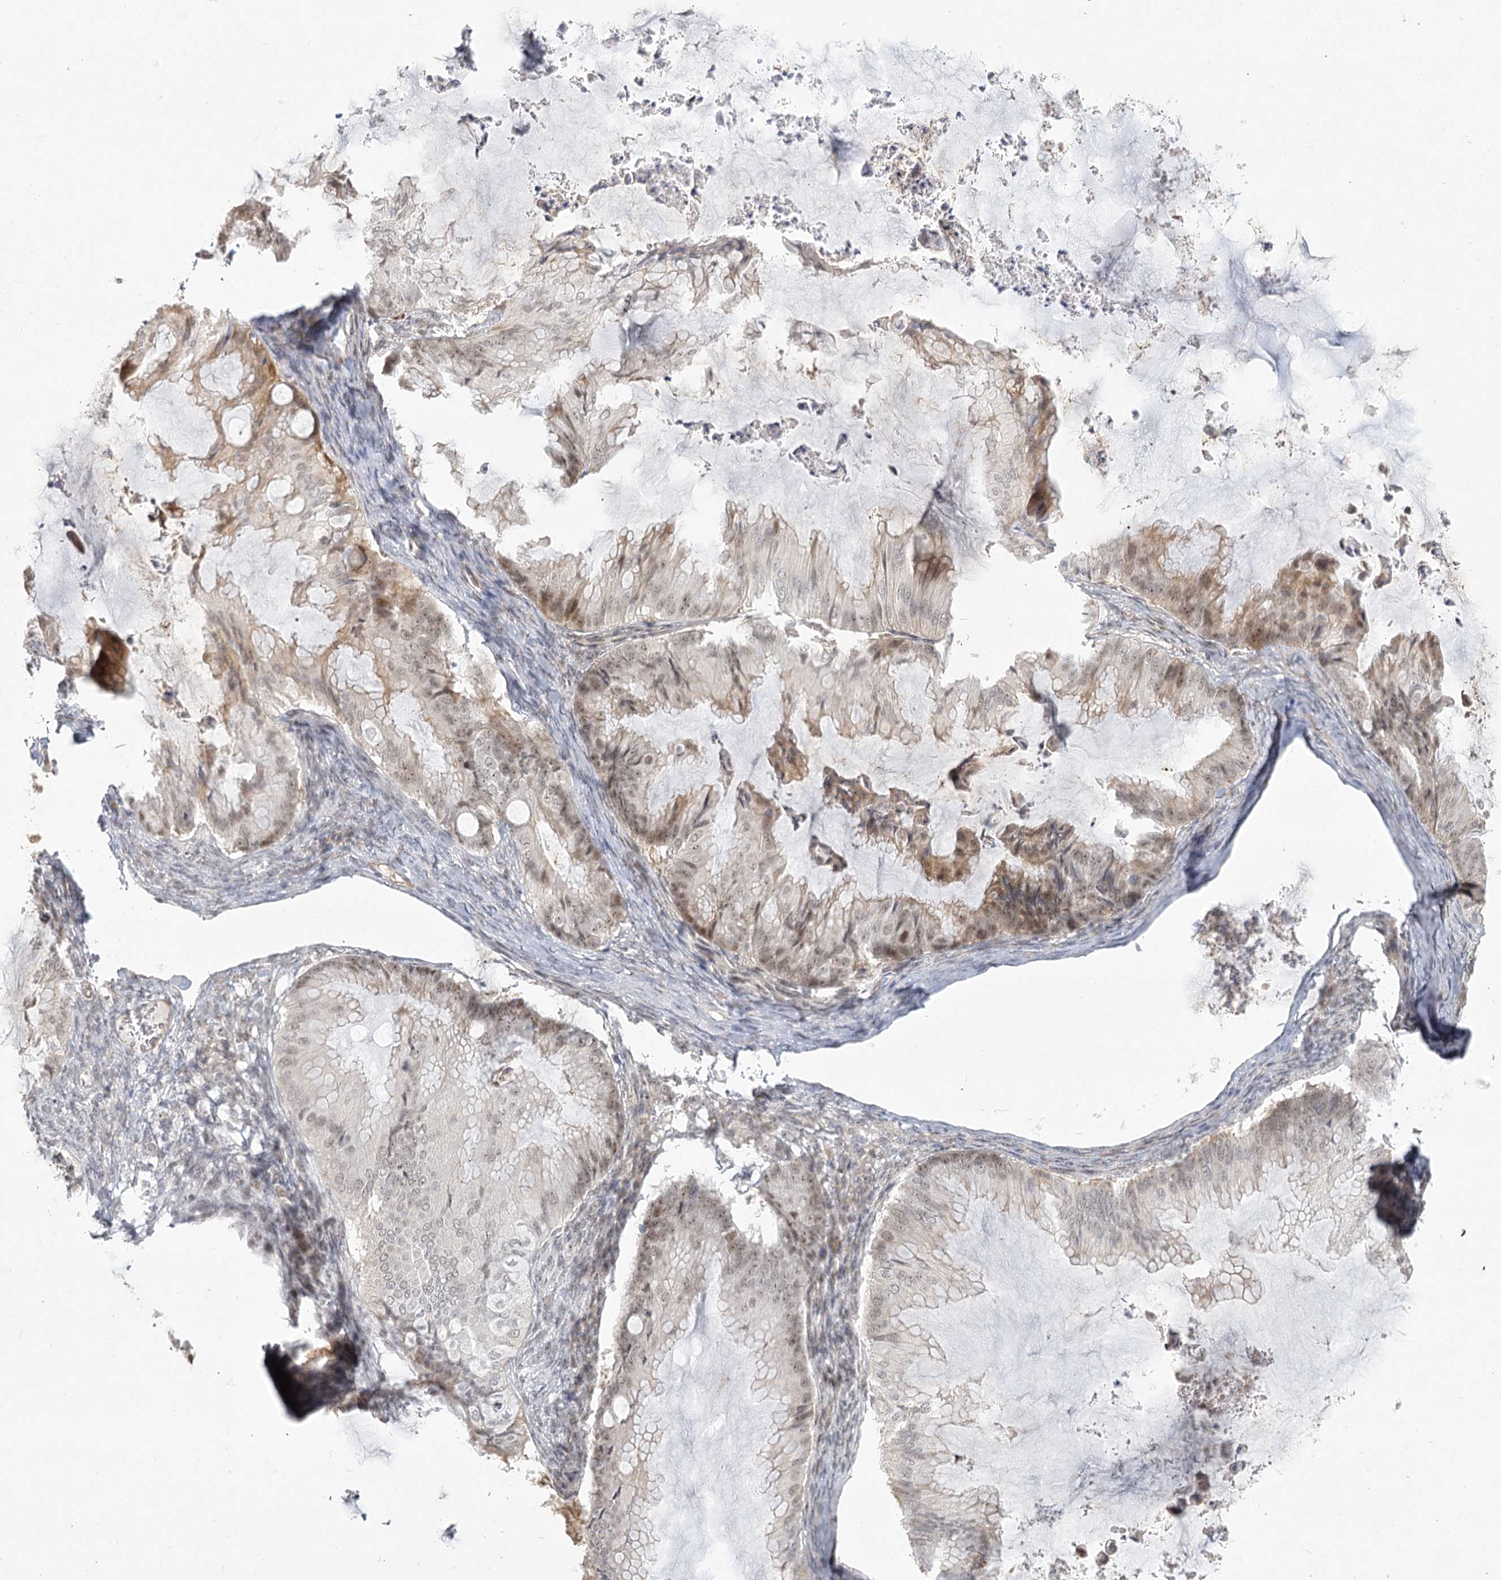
{"staining": {"intensity": "weak", "quantity": ">75%", "location": "cytoplasmic/membranous,nuclear"}, "tissue": "ovarian cancer", "cell_type": "Tumor cells", "image_type": "cancer", "snomed": [{"axis": "morphology", "description": "Cystadenocarcinoma, mucinous, NOS"}, {"axis": "topography", "description": "Ovary"}], "caption": "Mucinous cystadenocarcinoma (ovarian) stained with a brown dye reveals weak cytoplasmic/membranous and nuclear positive staining in approximately >75% of tumor cells.", "gene": "EXOSC7", "patient": {"sex": "female", "age": 71}}